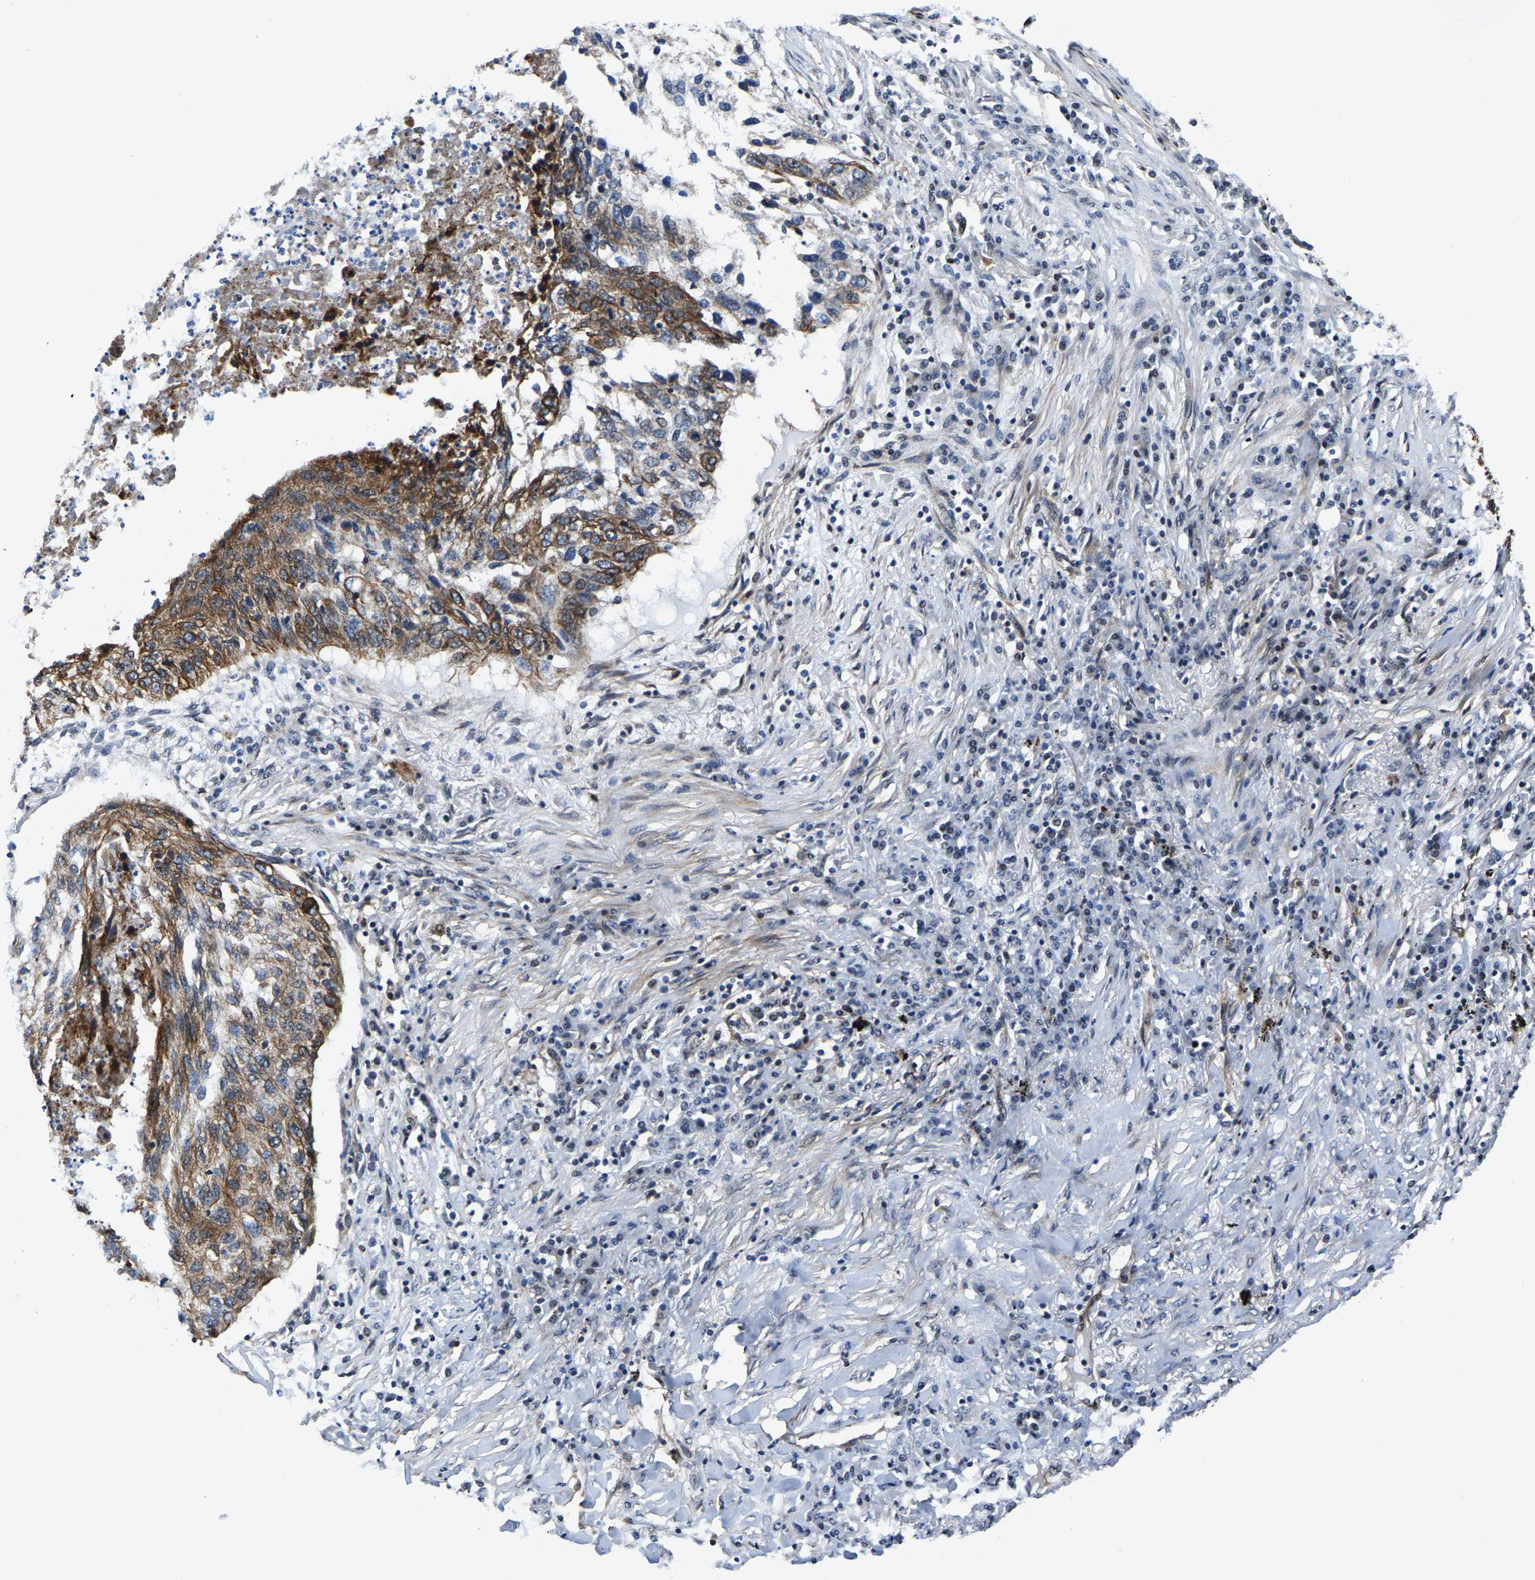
{"staining": {"intensity": "moderate", "quantity": ">75%", "location": "cytoplasmic/membranous"}, "tissue": "lung cancer", "cell_type": "Tumor cells", "image_type": "cancer", "snomed": [{"axis": "morphology", "description": "Squamous cell carcinoma, NOS"}, {"axis": "topography", "description": "Lung"}], "caption": "A high-resolution micrograph shows immunohistochemistry staining of squamous cell carcinoma (lung), which demonstrates moderate cytoplasmic/membranous expression in approximately >75% of tumor cells.", "gene": "GTPBP10", "patient": {"sex": "female", "age": 63}}